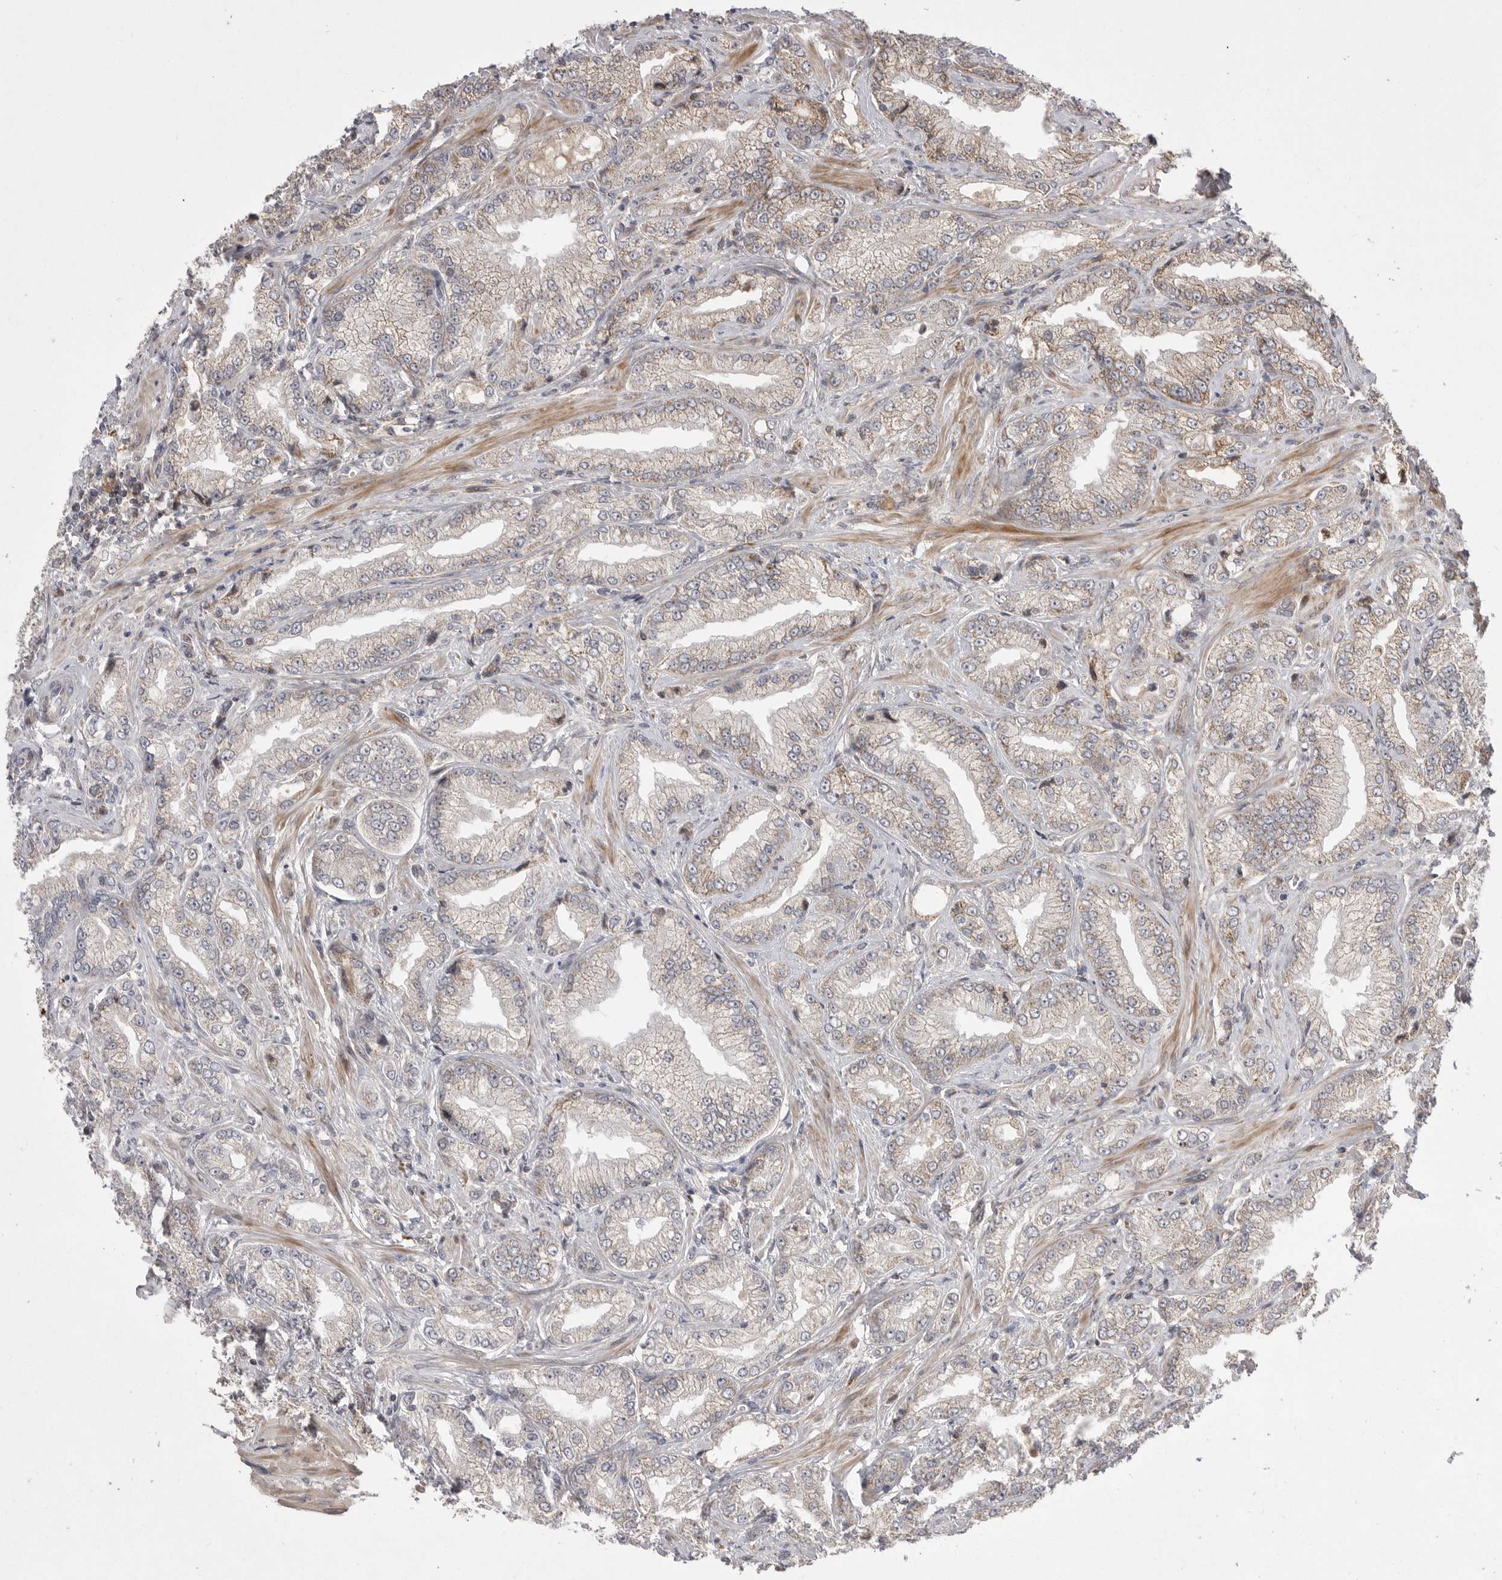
{"staining": {"intensity": "weak", "quantity": "<25%", "location": "cytoplasmic/membranous"}, "tissue": "prostate cancer", "cell_type": "Tumor cells", "image_type": "cancer", "snomed": [{"axis": "morphology", "description": "Adenocarcinoma, Low grade"}, {"axis": "topography", "description": "Prostate"}], "caption": "Immunohistochemistry (IHC) micrograph of human low-grade adenocarcinoma (prostate) stained for a protein (brown), which reveals no expression in tumor cells.", "gene": "KYAT3", "patient": {"sex": "male", "age": 62}}